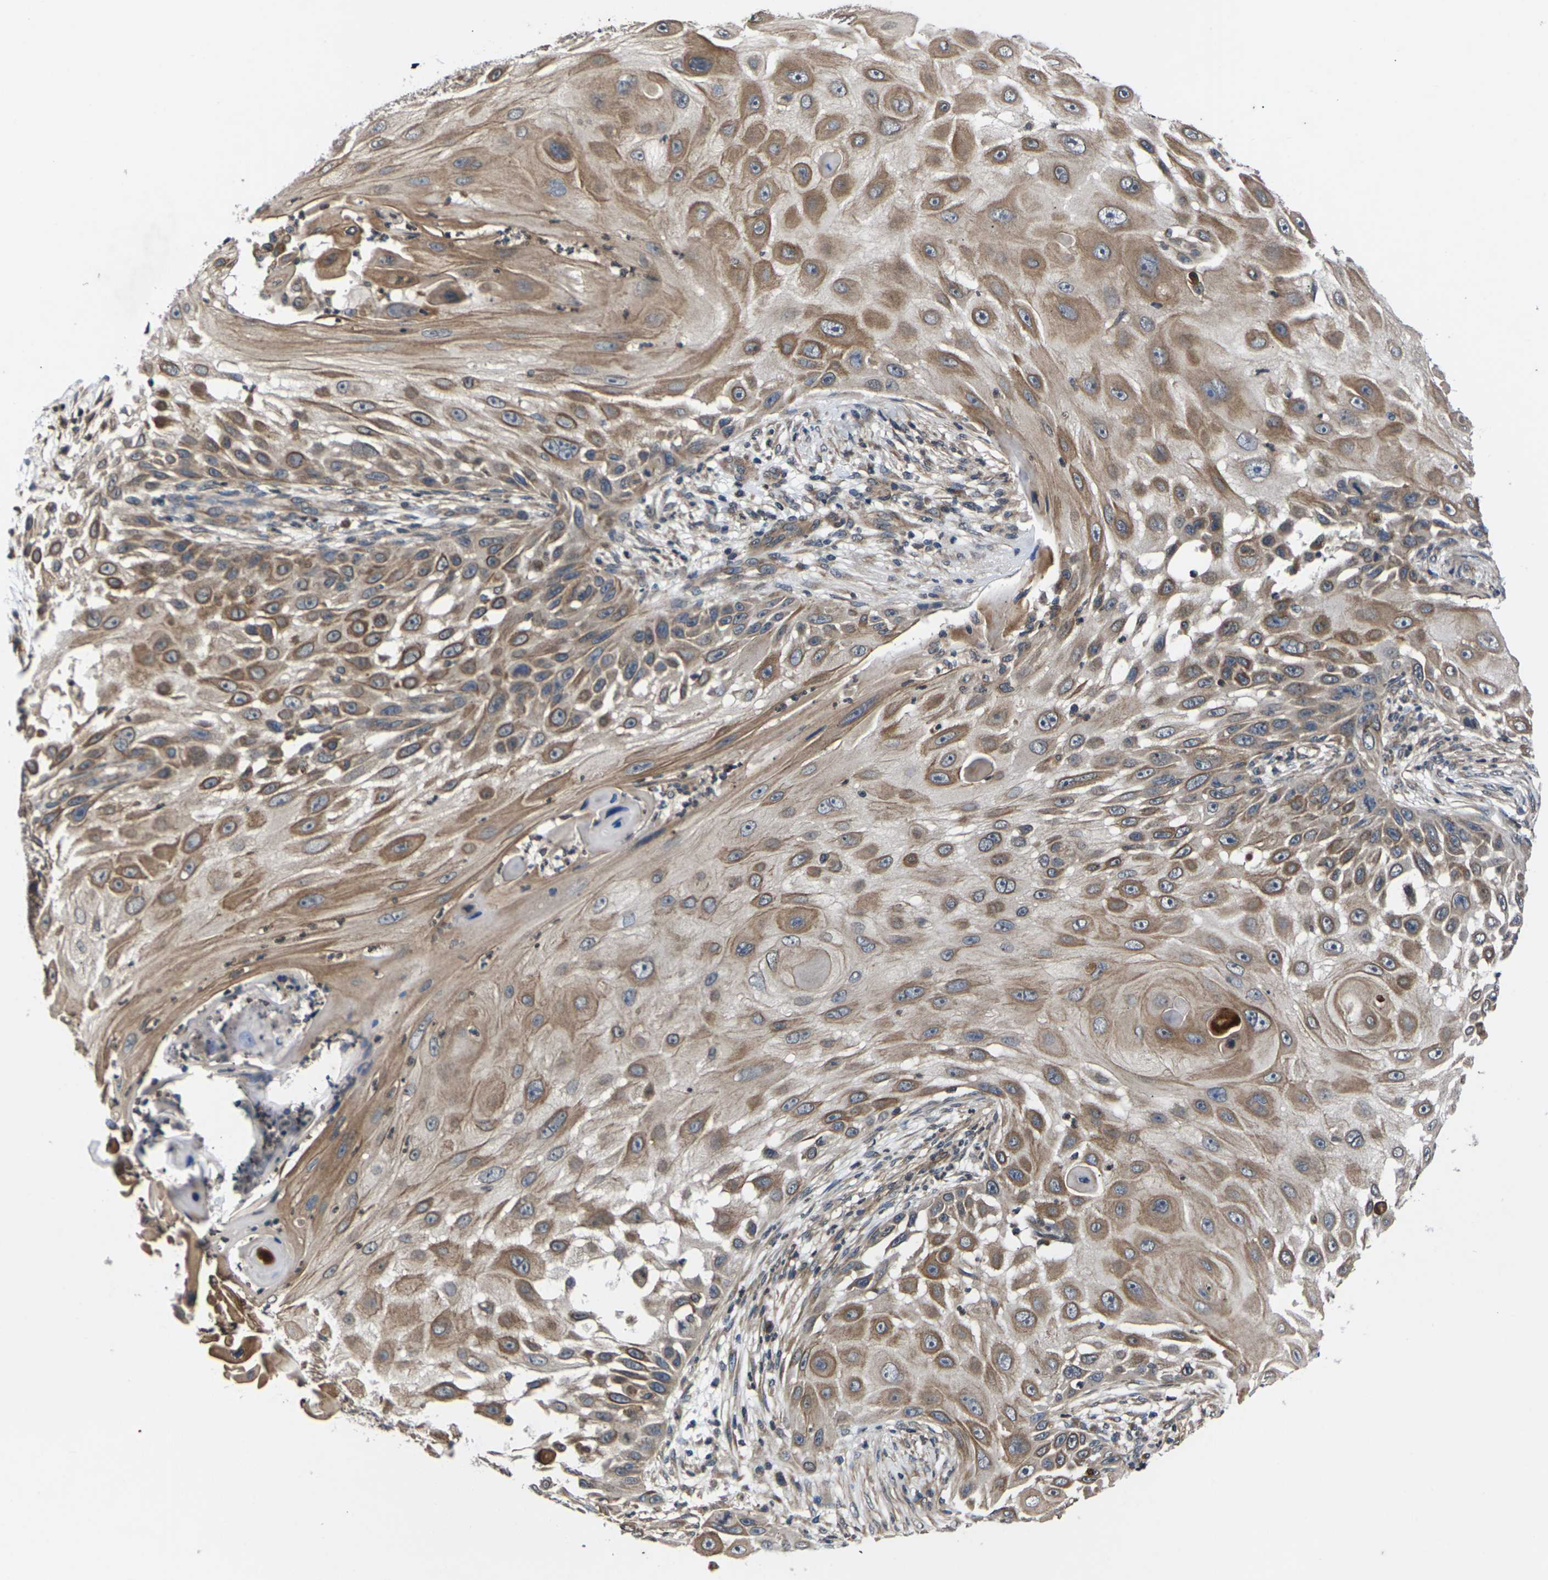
{"staining": {"intensity": "moderate", "quantity": ">75%", "location": "cytoplasmic/membranous"}, "tissue": "skin cancer", "cell_type": "Tumor cells", "image_type": "cancer", "snomed": [{"axis": "morphology", "description": "Squamous cell carcinoma, NOS"}, {"axis": "topography", "description": "Skin"}], "caption": "Immunohistochemistry (IHC) (DAB (3,3'-diaminobenzidine)) staining of skin cancer reveals moderate cytoplasmic/membranous protein positivity in about >75% of tumor cells.", "gene": "DKK2", "patient": {"sex": "female", "age": 44}}